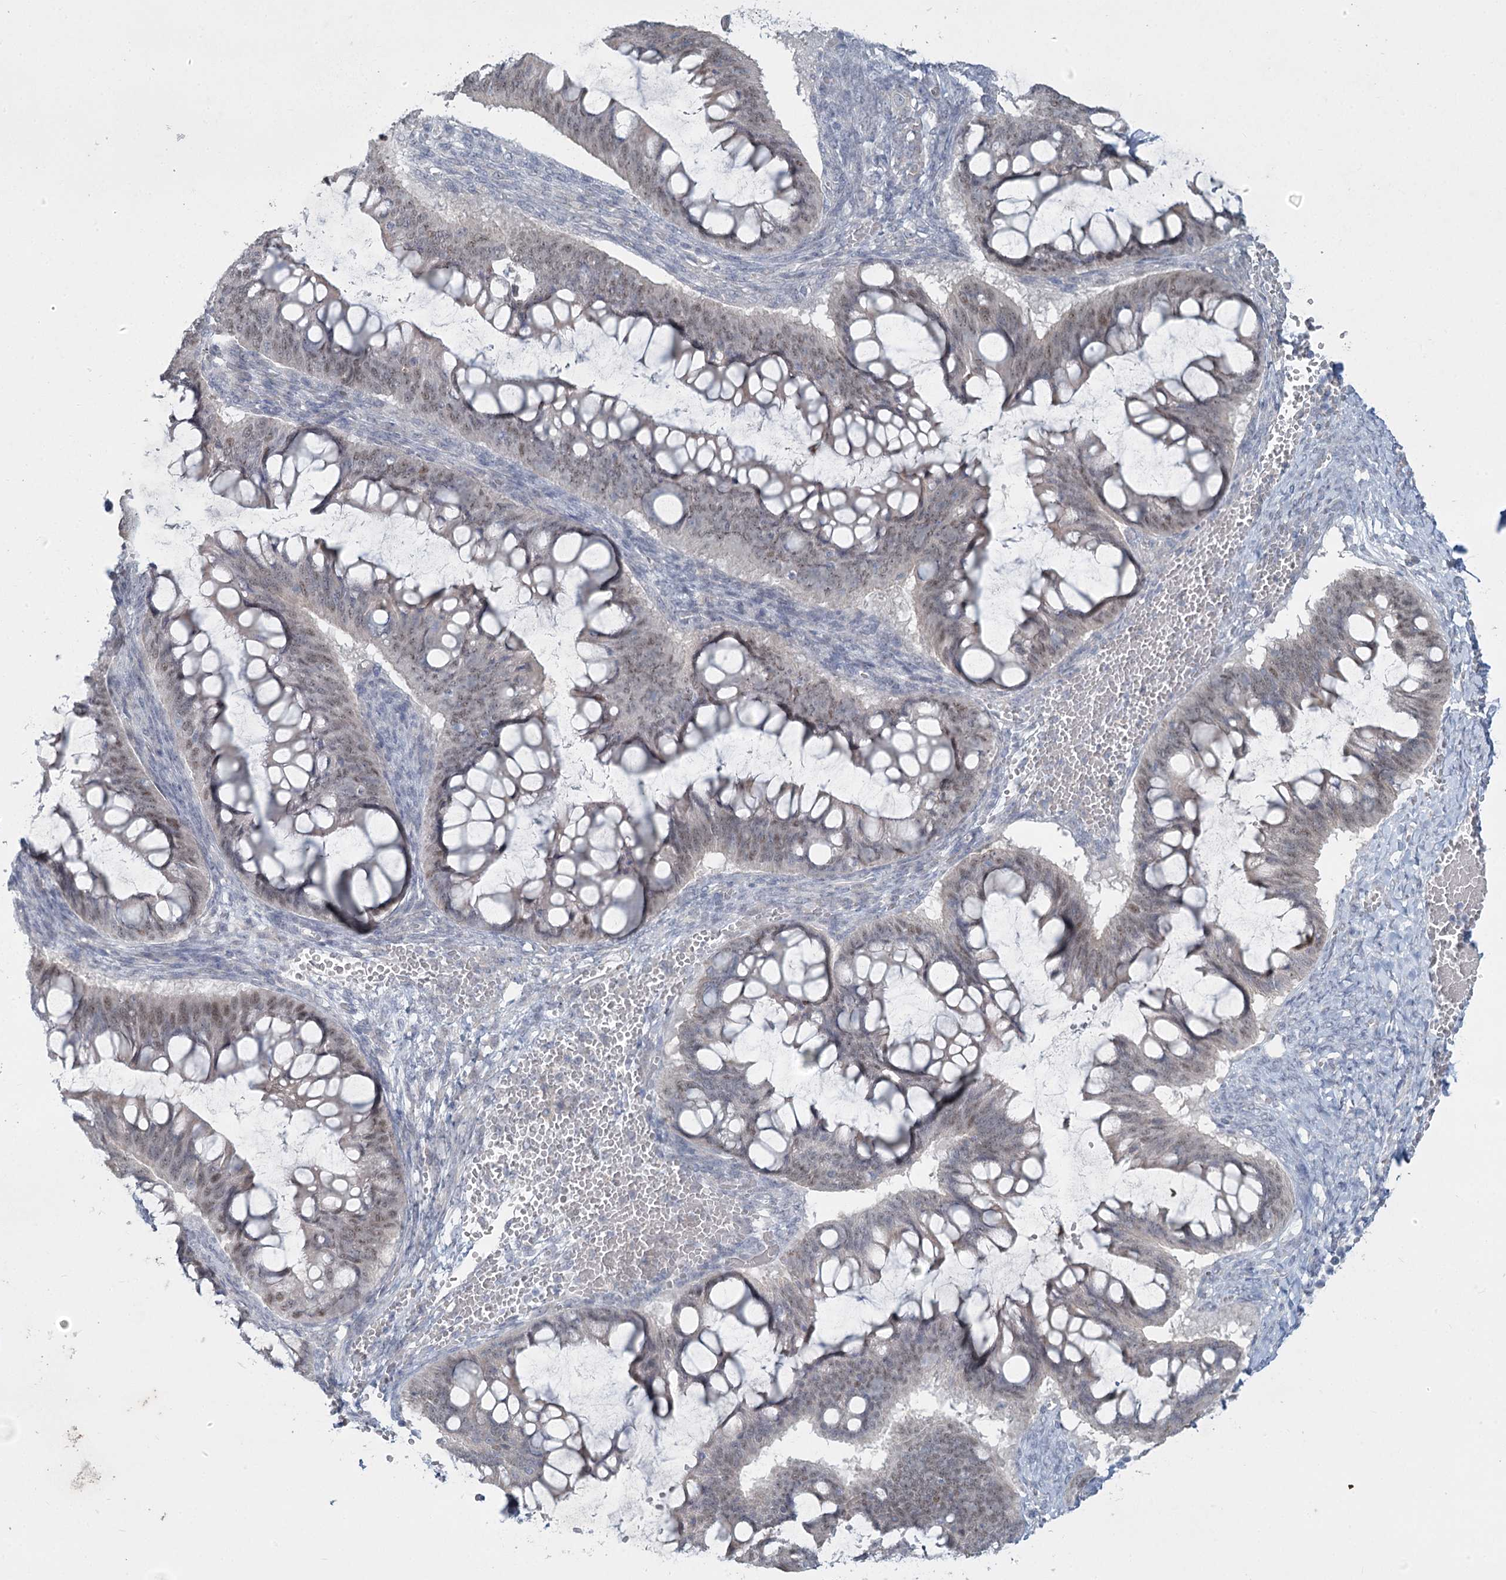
{"staining": {"intensity": "weak", "quantity": "25%-75%", "location": "nuclear"}, "tissue": "ovarian cancer", "cell_type": "Tumor cells", "image_type": "cancer", "snomed": [{"axis": "morphology", "description": "Cystadenocarcinoma, mucinous, NOS"}, {"axis": "topography", "description": "Ovary"}], "caption": "Brown immunohistochemical staining in human ovarian mucinous cystadenocarcinoma exhibits weak nuclear staining in about 25%-75% of tumor cells.", "gene": "ABITRAM", "patient": {"sex": "female", "age": 73}}